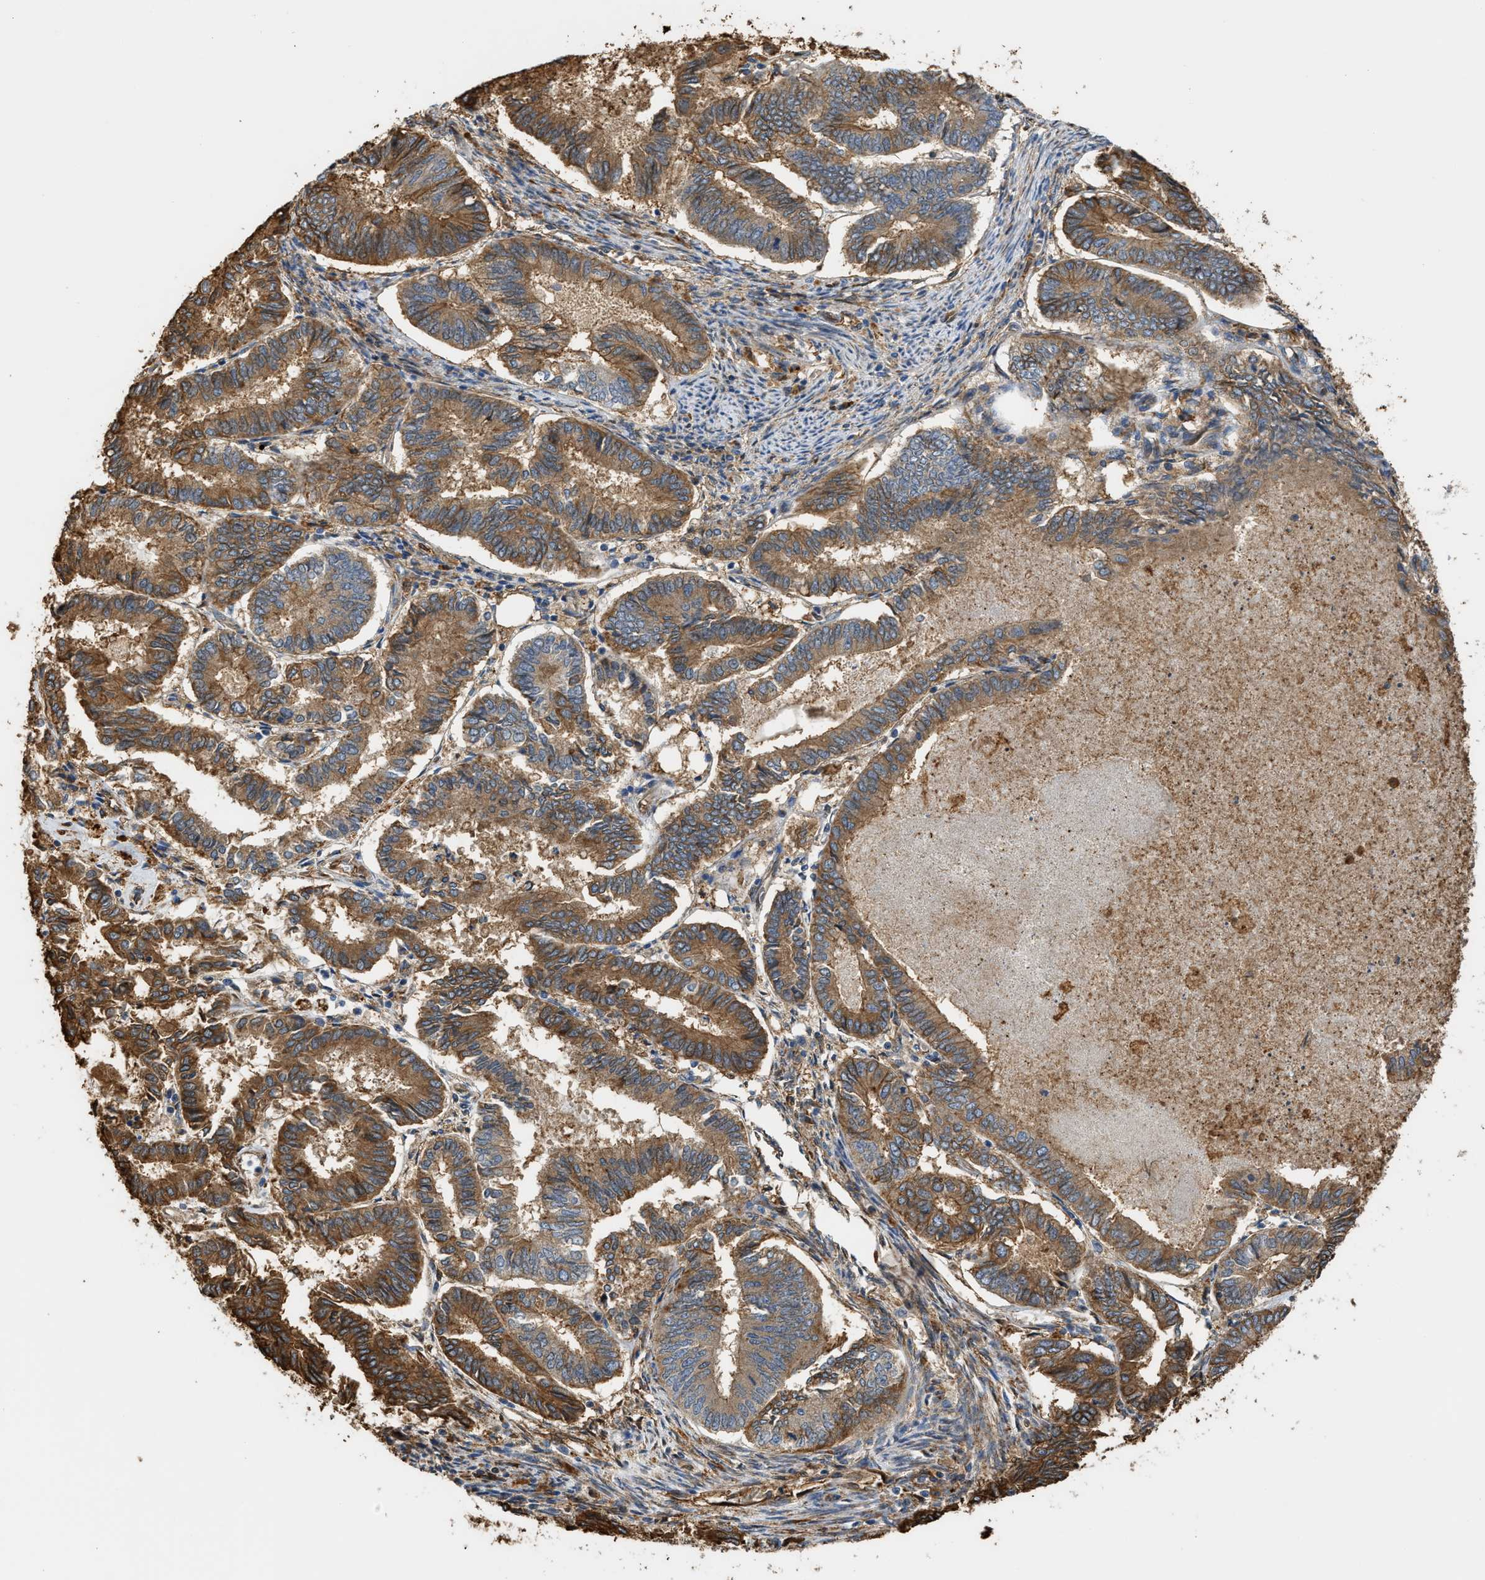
{"staining": {"intensity": "strong", "quantity": ">75%", "location": "cytoplasmic/membranous"}, "tissue": "endometrial cancer", "cell_type": "Tumor cells", "image_type": "cancer", "snomed": [{"axis": "morphology", "description": "Adenocarcinoma, NOS"}, {"axis": "topography", "description": "Endometrium"}], "caption": "An IHC photomicrograph of tumor tissue is shown. Protein staining in brown highlights strong cytoplasmic/membranous positivity in endometrial cancer within tumor cells. (Stains: DAB (3,3'-diaminobenzidine) in brown, nuclei in blue, Microscopy: brightfield microscopy at high magnification).", "gene": "DDHD2", "patient": {"sex": "female", "age": 86}}